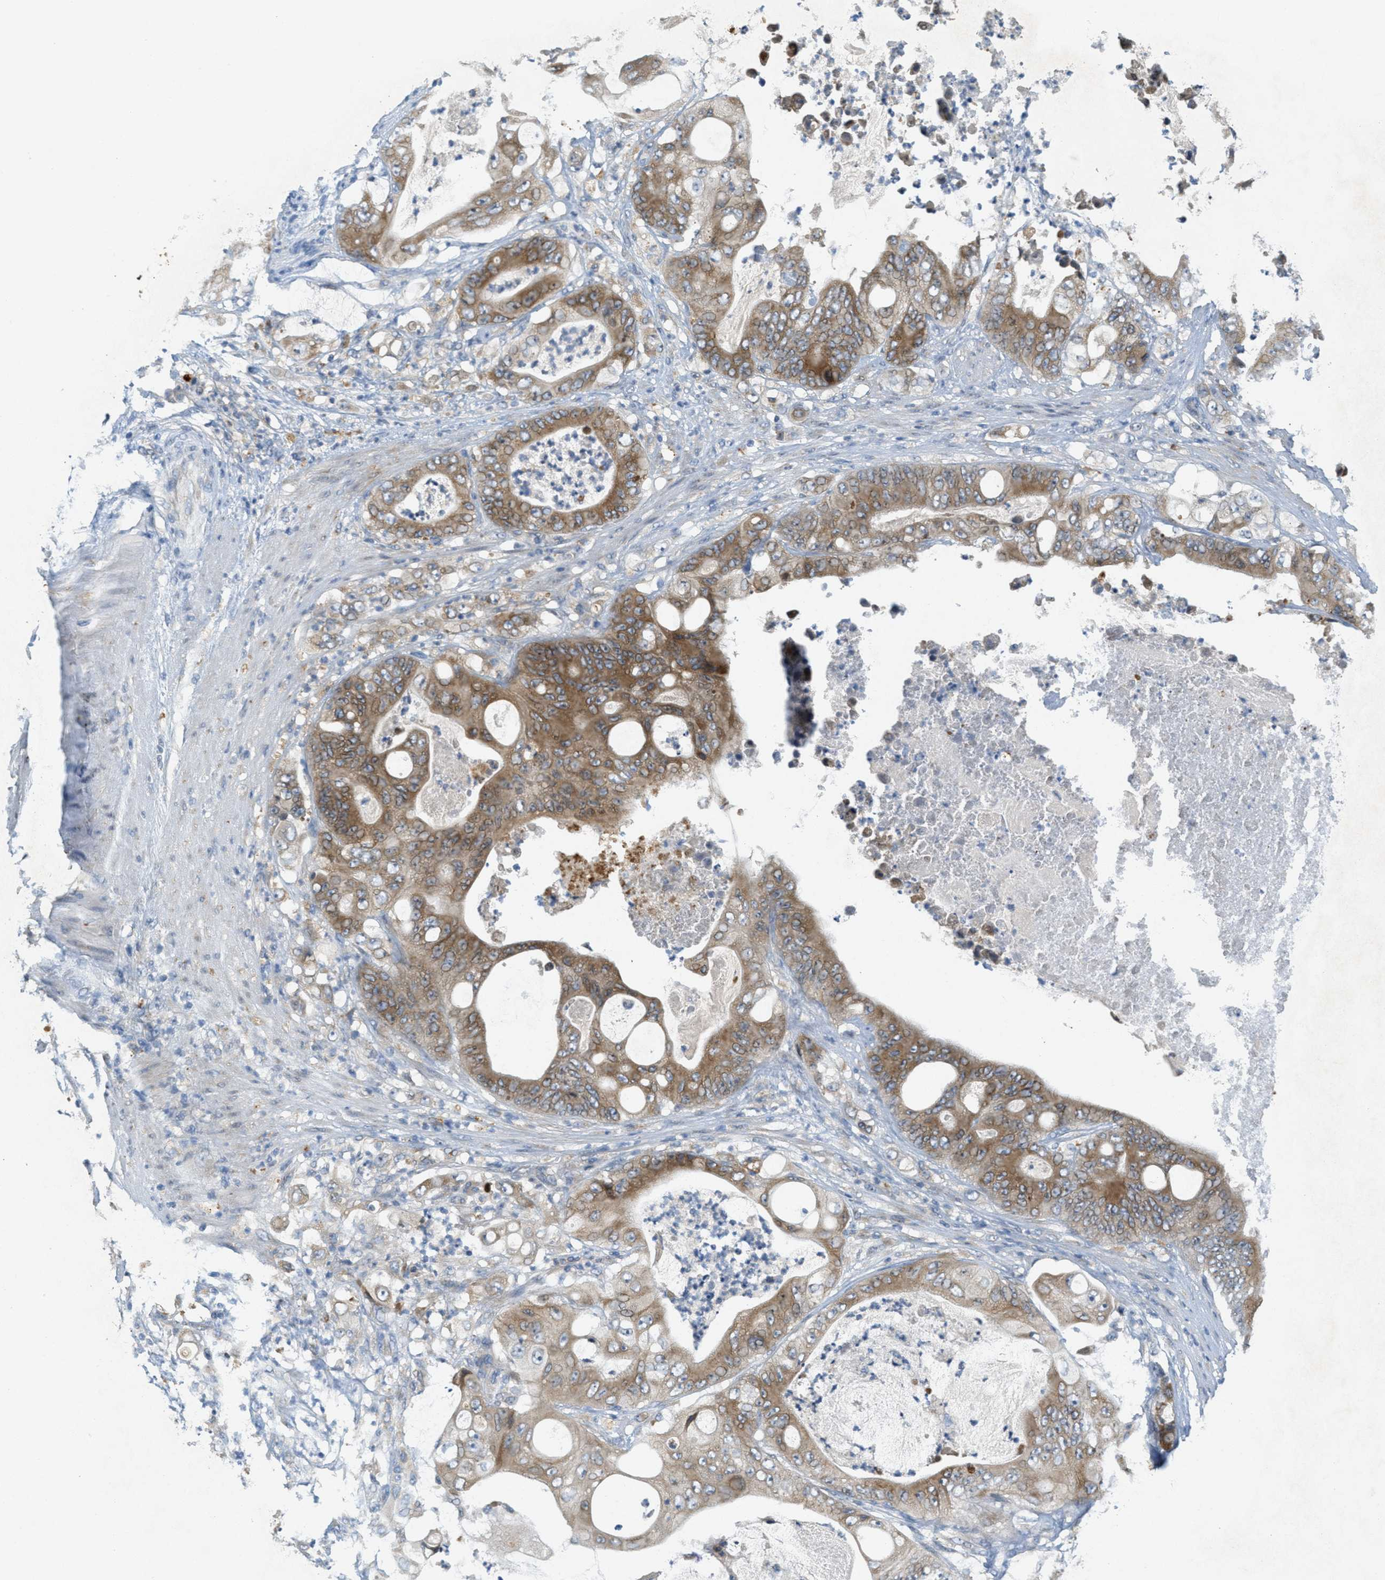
{"staining": {"intensity": "moderate", "quantity": ">75%", "location": "cytoplasmic/membranous"}, "tissue": "stomach cancer", "cell_type": "Tumor cells", "image_type": "cancer", "snomed": [{"axis": "morphology", "description": "Adenocarcinoma, NOS"}, {"axis": "topography", "description": "Stomach"}], "caption": "Immunohistochemical staining of stomach adenocarcinoma displays moderate cytoplasmic/membranous protein expression in about >75% of tumor cells.", "gene": "SIGMAR1", "patient": {"sex": "female", "age": 73}}